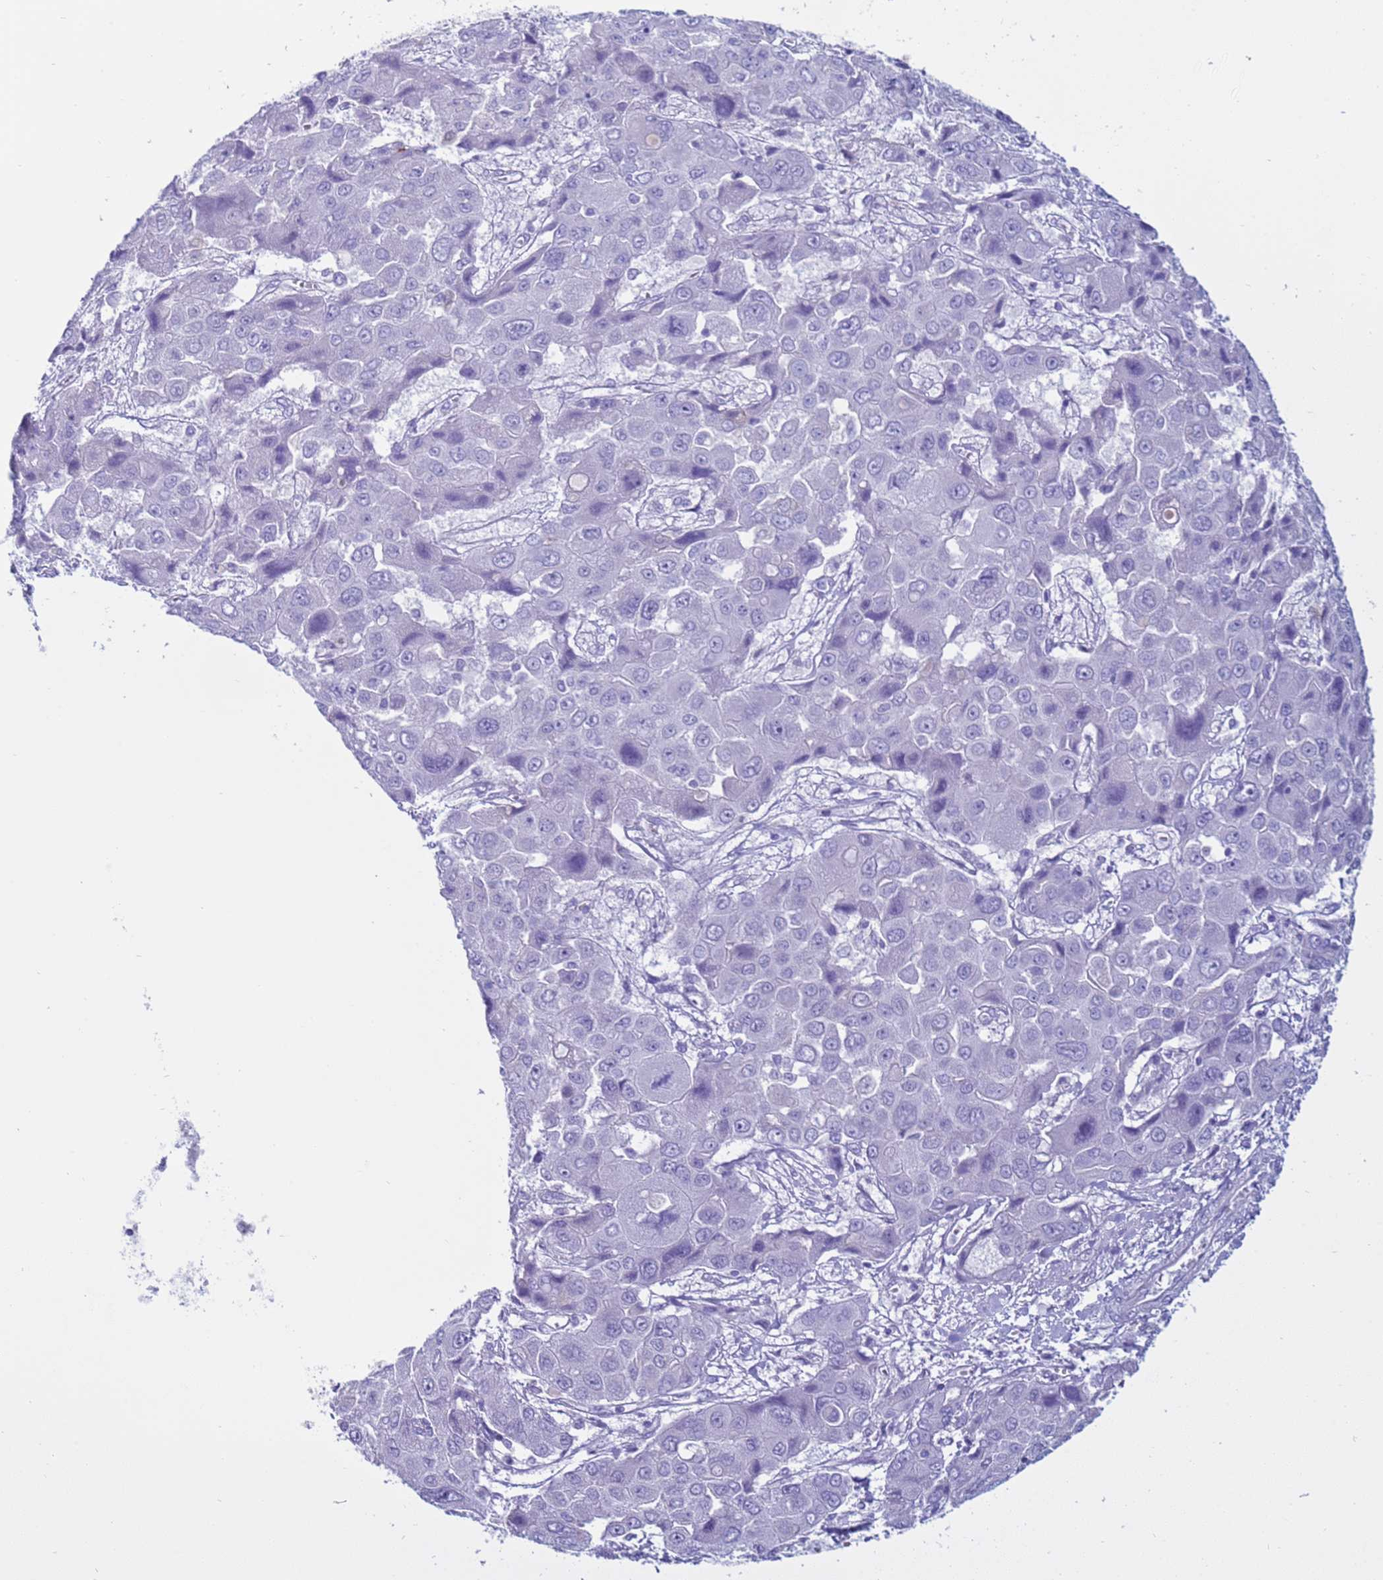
{"staining": {"intensity": "negative", "quantity": "none", "location": "none"}, "tissue": "liver cancer", "cell_type": "Tumor cells", "image_type": "cancer", "snomed": [{"axis": "morphology", "description": "Cholangiocarcinoma"}, {"axis": "topography", "description": "Liver"}], "caption": "Tumor cells are negative for protein expression in human liver cholangiocarcinoma.", "gene": "CST4", "patient": {"sex": "male", "age": 67}}